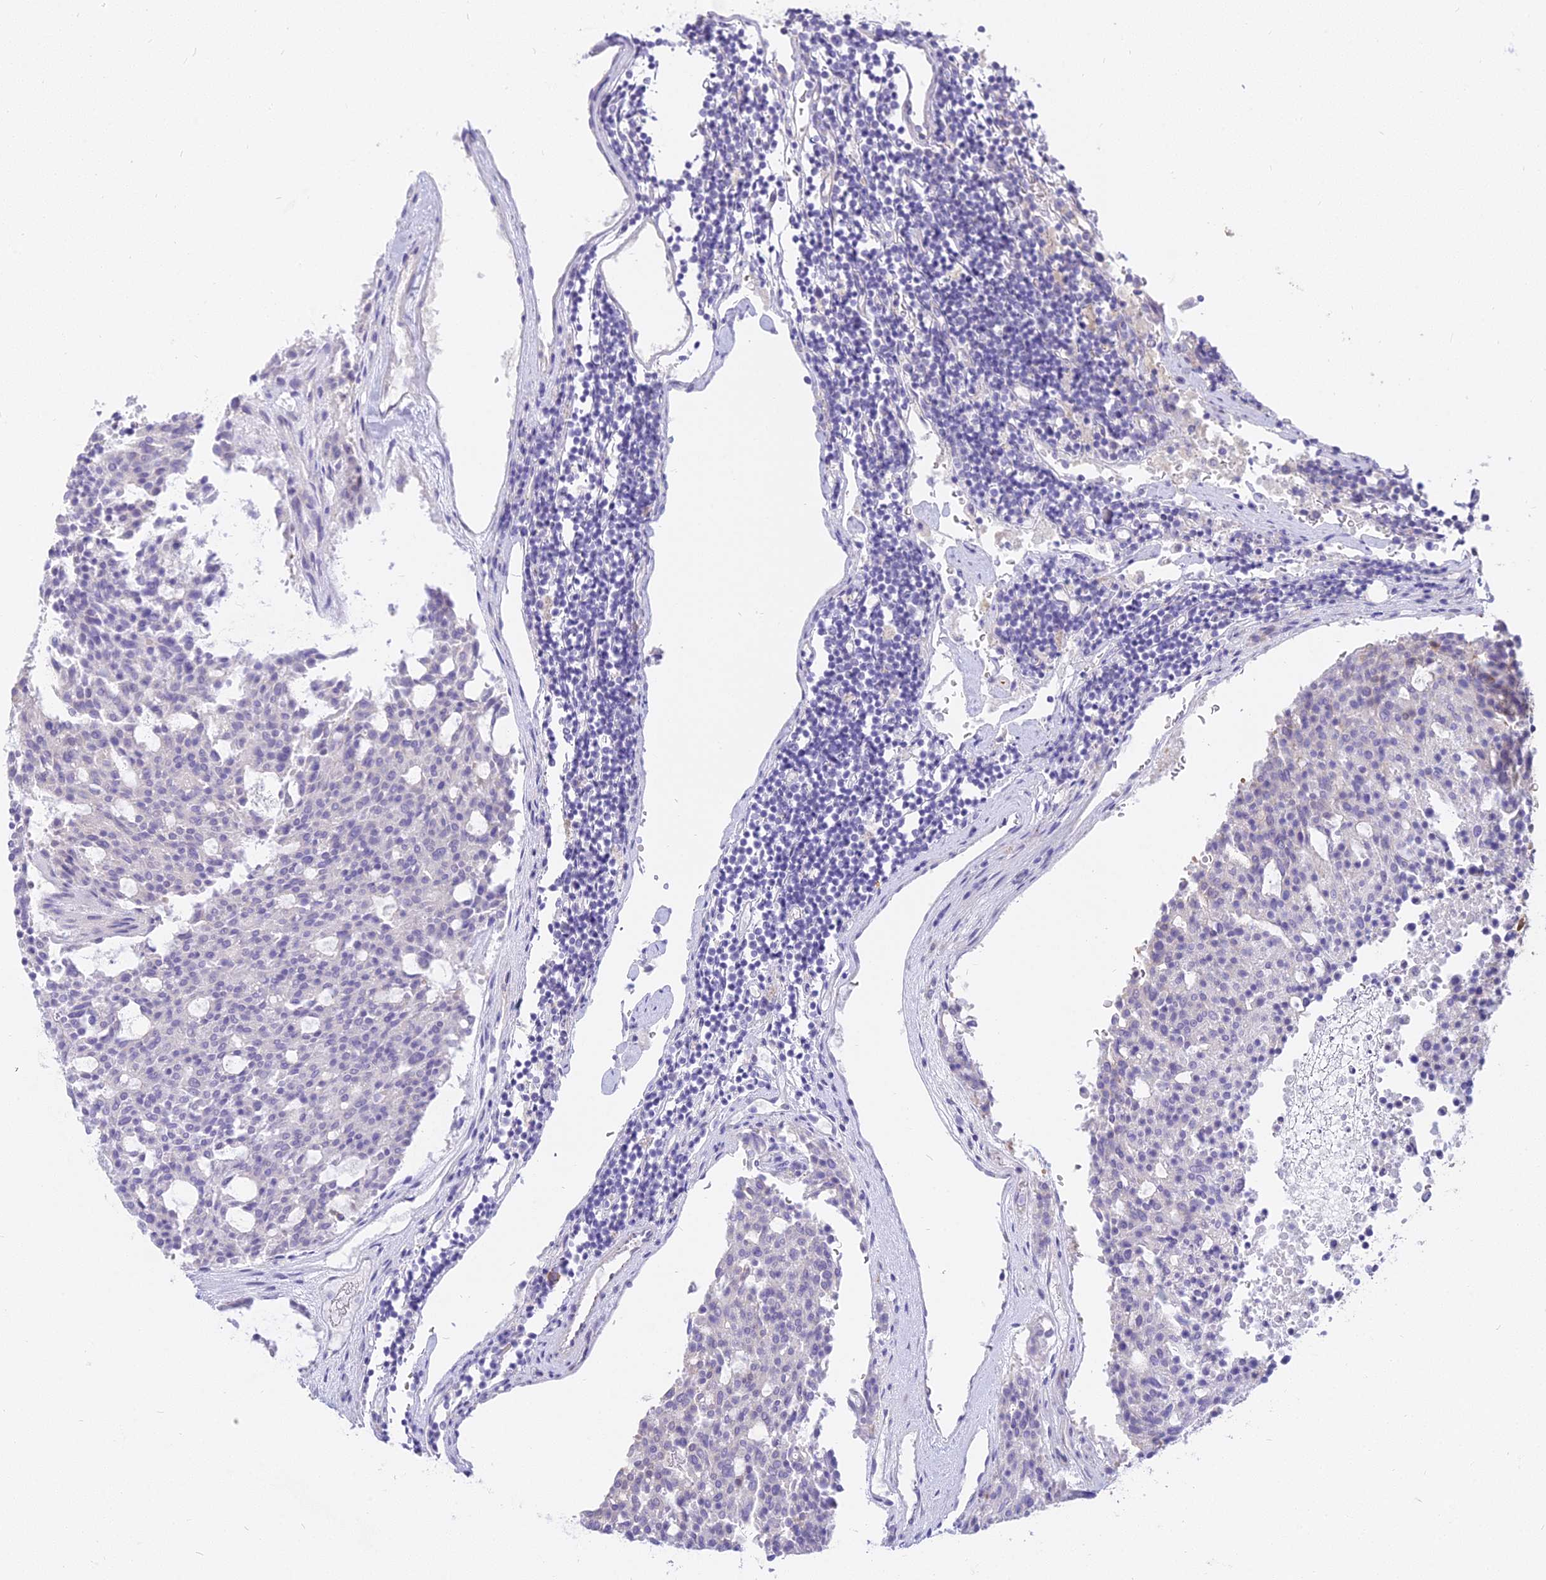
{"staining": {"intensity": "negative", "quantity": "none", "location": "none"}, "tissue": "carcinoid", "cell_type": "Tumor cells", "image_type": "cancer", "snomed": [{"axis": "morphology", "description": "Carcinoid, malignant, NOS"}, {"axis": "topography", "description": "Pancreas"}], "caption": "This histopathology image is of carcinoid (malignant) stained with immunohistochemistry to label a protein in brown with the nuclei are counter-stained blue. There is no positivity in tumor cells.", "gene": "SMIM24", "patient": {"sex": "female", "age": 54}}